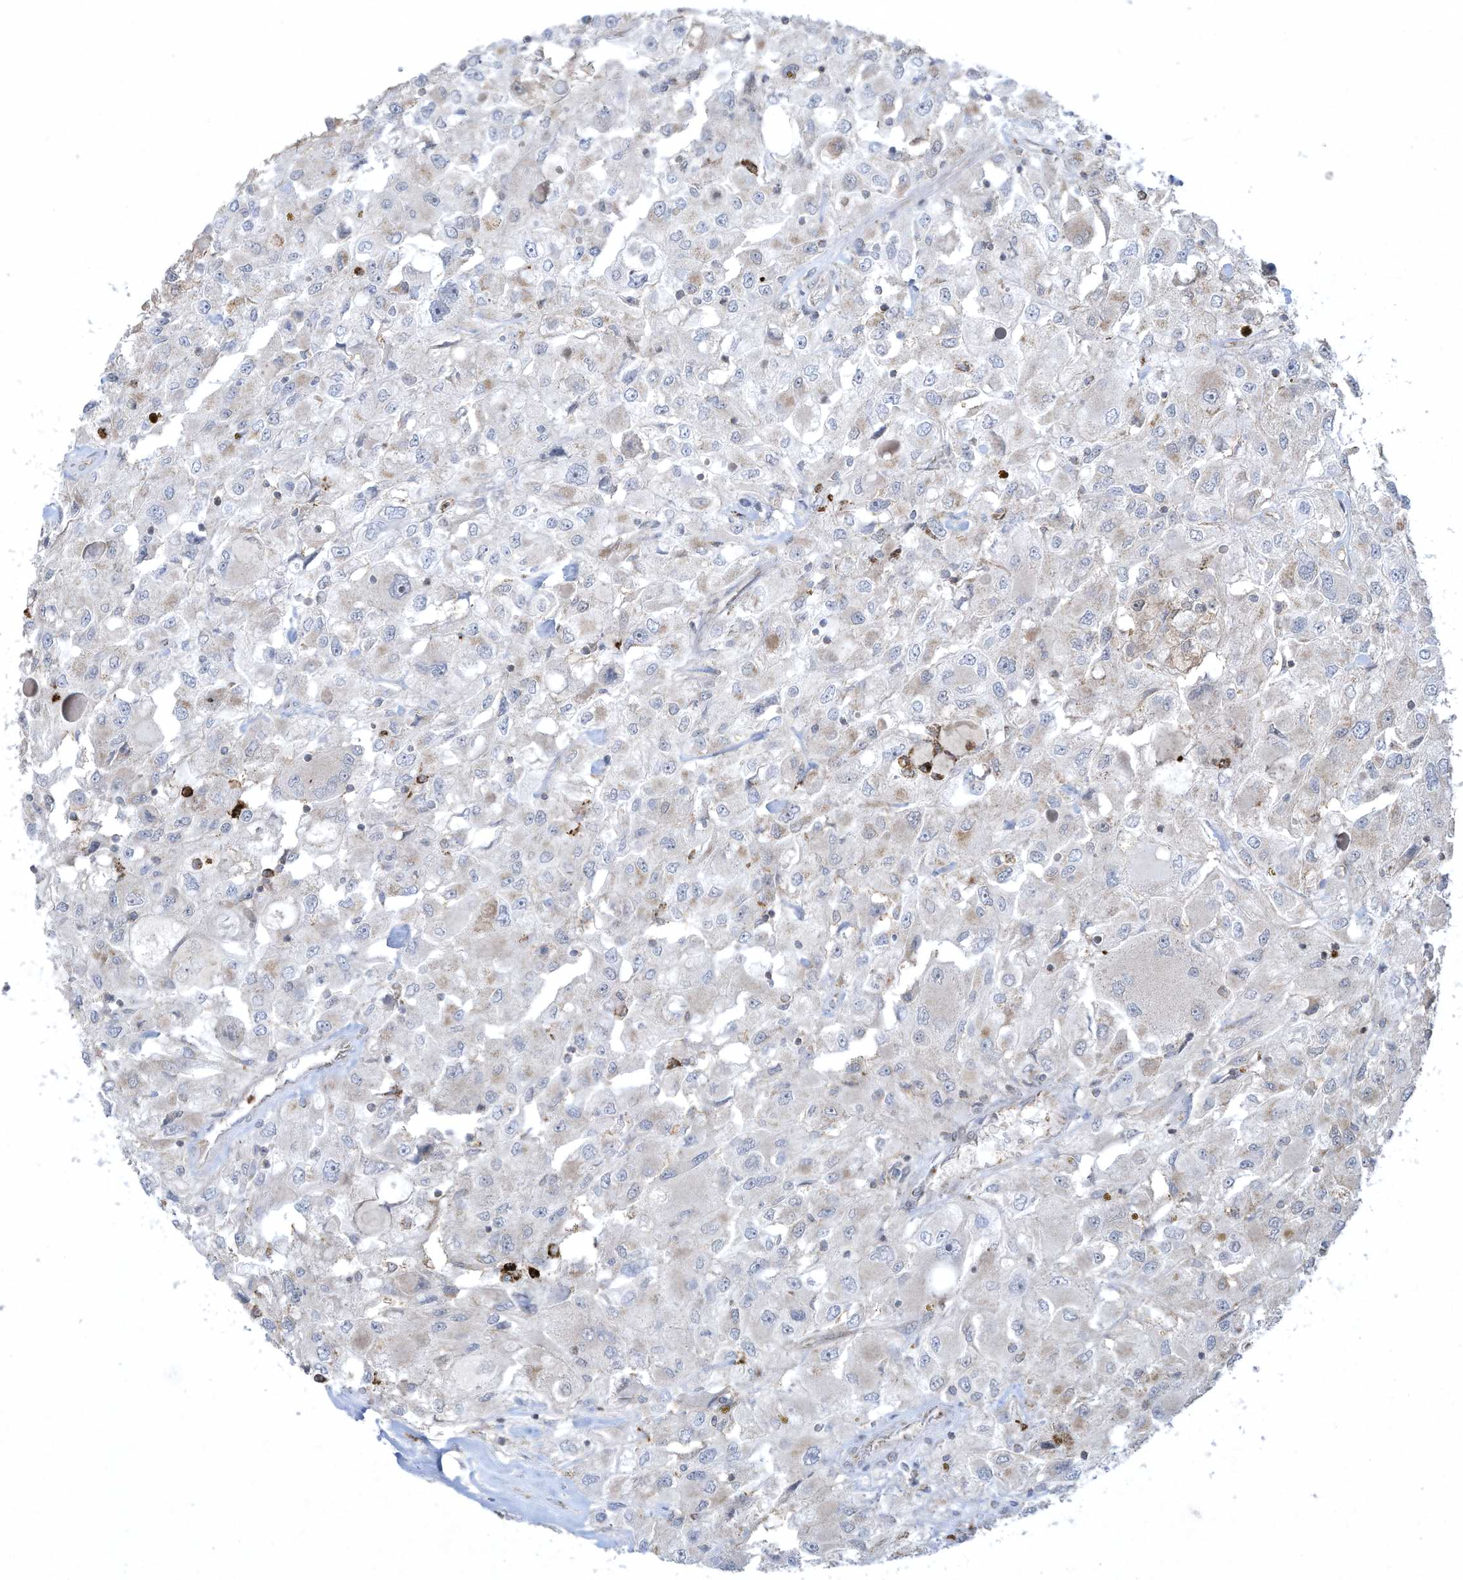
{"staining": {"intensity": "weak", "quantity": "25%-75%", "location": "cytoplasmic/membranous"}, "tissue": "renal cancer", "cell_type": "Tumor cells", "image_type": "cancer", "snomed": [{"axis": "morphology", "description": "Adenocarcinoma, NOS"}, {"axis": "topography", "description": "Kidney"}], "caption": "Human renal cancer (adenocarcinoma) stained for a protein (brown) reveals weak cytoplasmic/membranous positive expression in approximately 25%-75% of tumor cells.", "gene": "CHRNA4", "patient": {"sex": "female", "age": 52}}